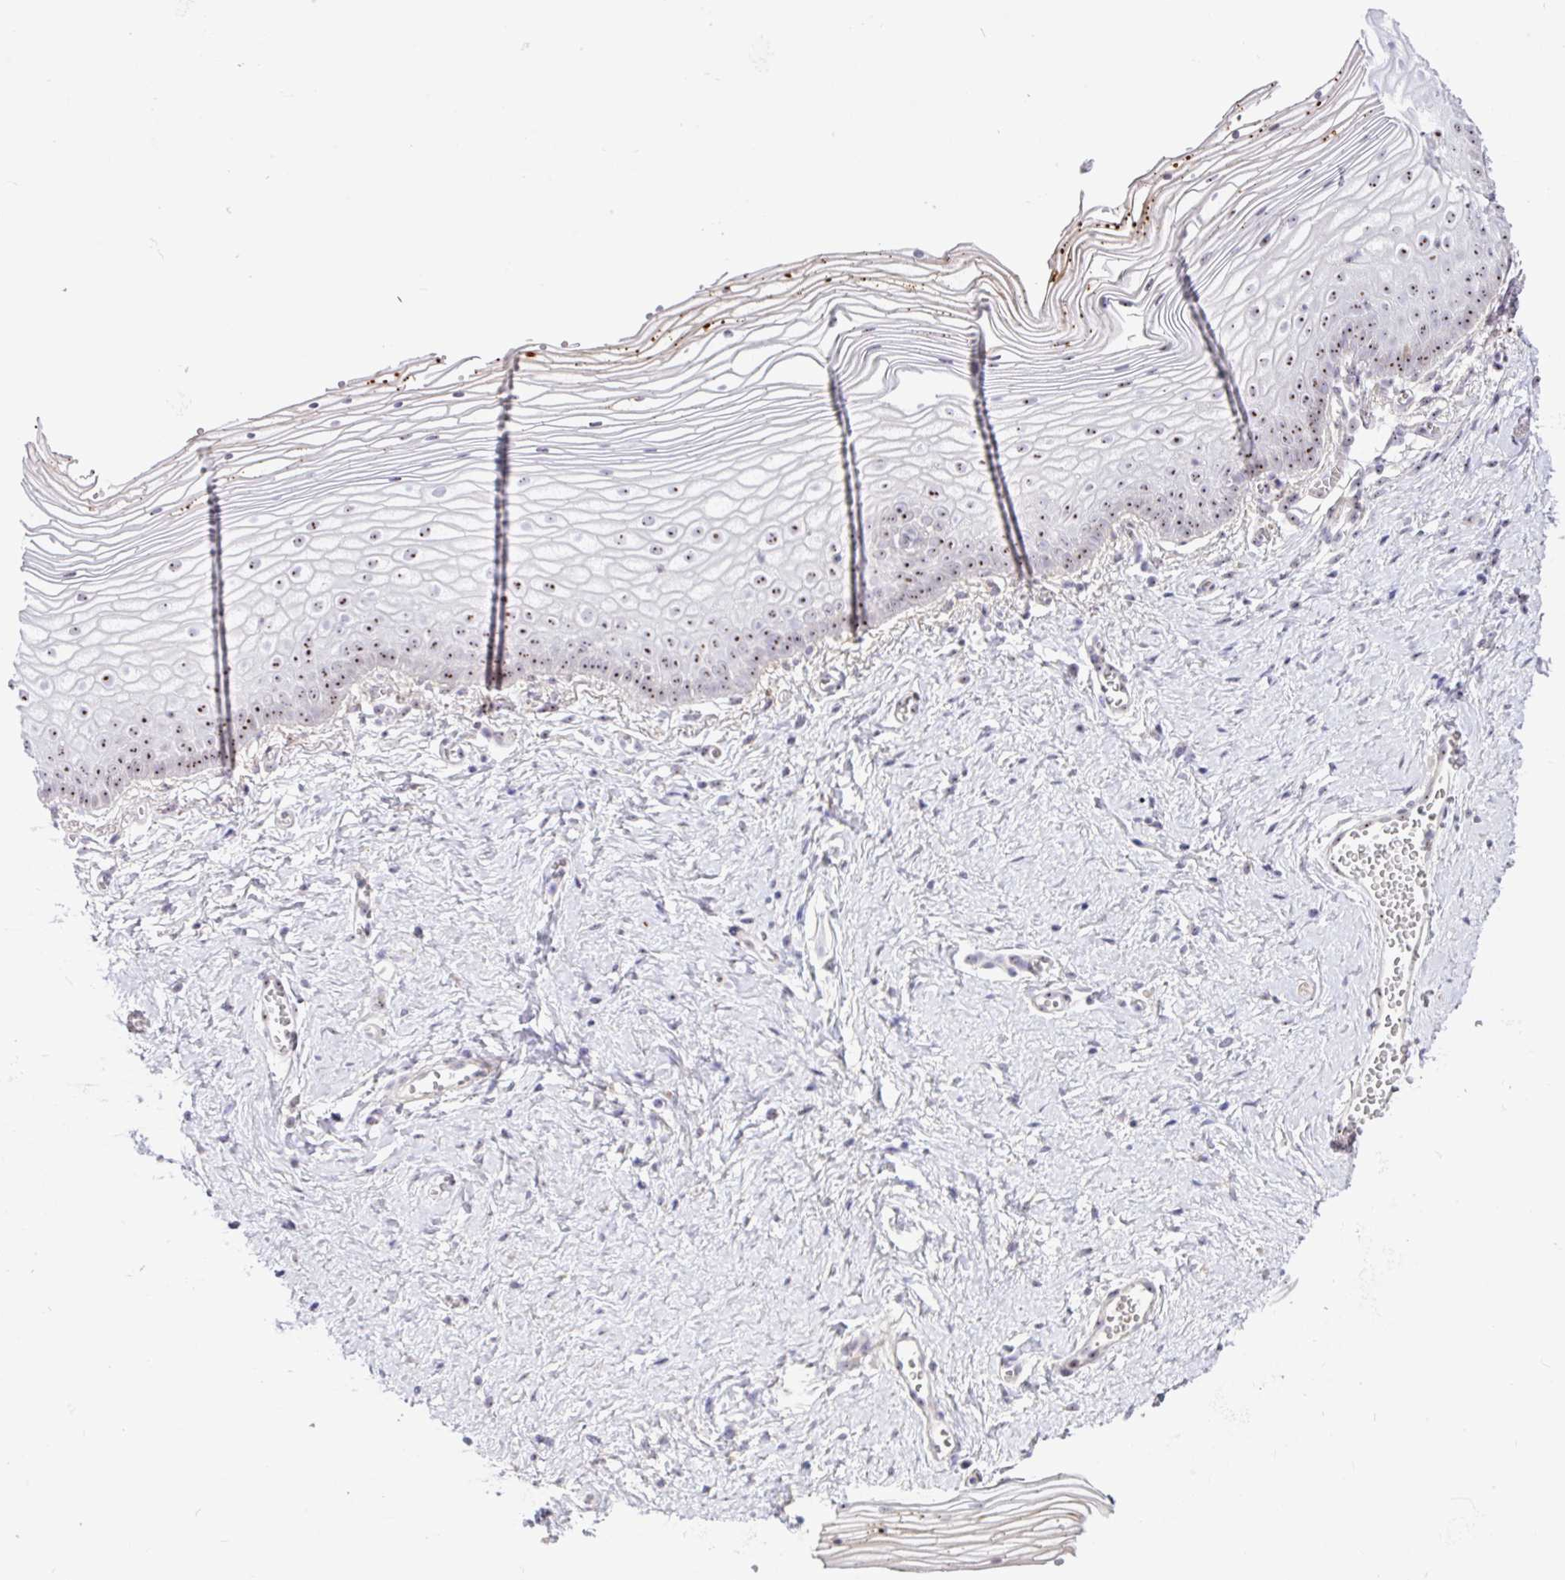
{"staining": {"intensity": "strong", "quantity": "25%-75%", "location": "nuclear"}, "tissue": "vagina", "cell_type": "Squamous epithelial cells", "image_type": "normal", "snomed": [{"axis": "morphology", "description": "Normal tissue, NOS"}, {"axis": "topography", "description": "Vagina"}], "caption": "High-power microscopy captured an IHC micrograph of benign vagina, revealing strong nuclear positivity in about 25%-75% of squamous epithelial cells.", "gene": "MXRA8", "patient": {"sex": "female", "age": 56}}